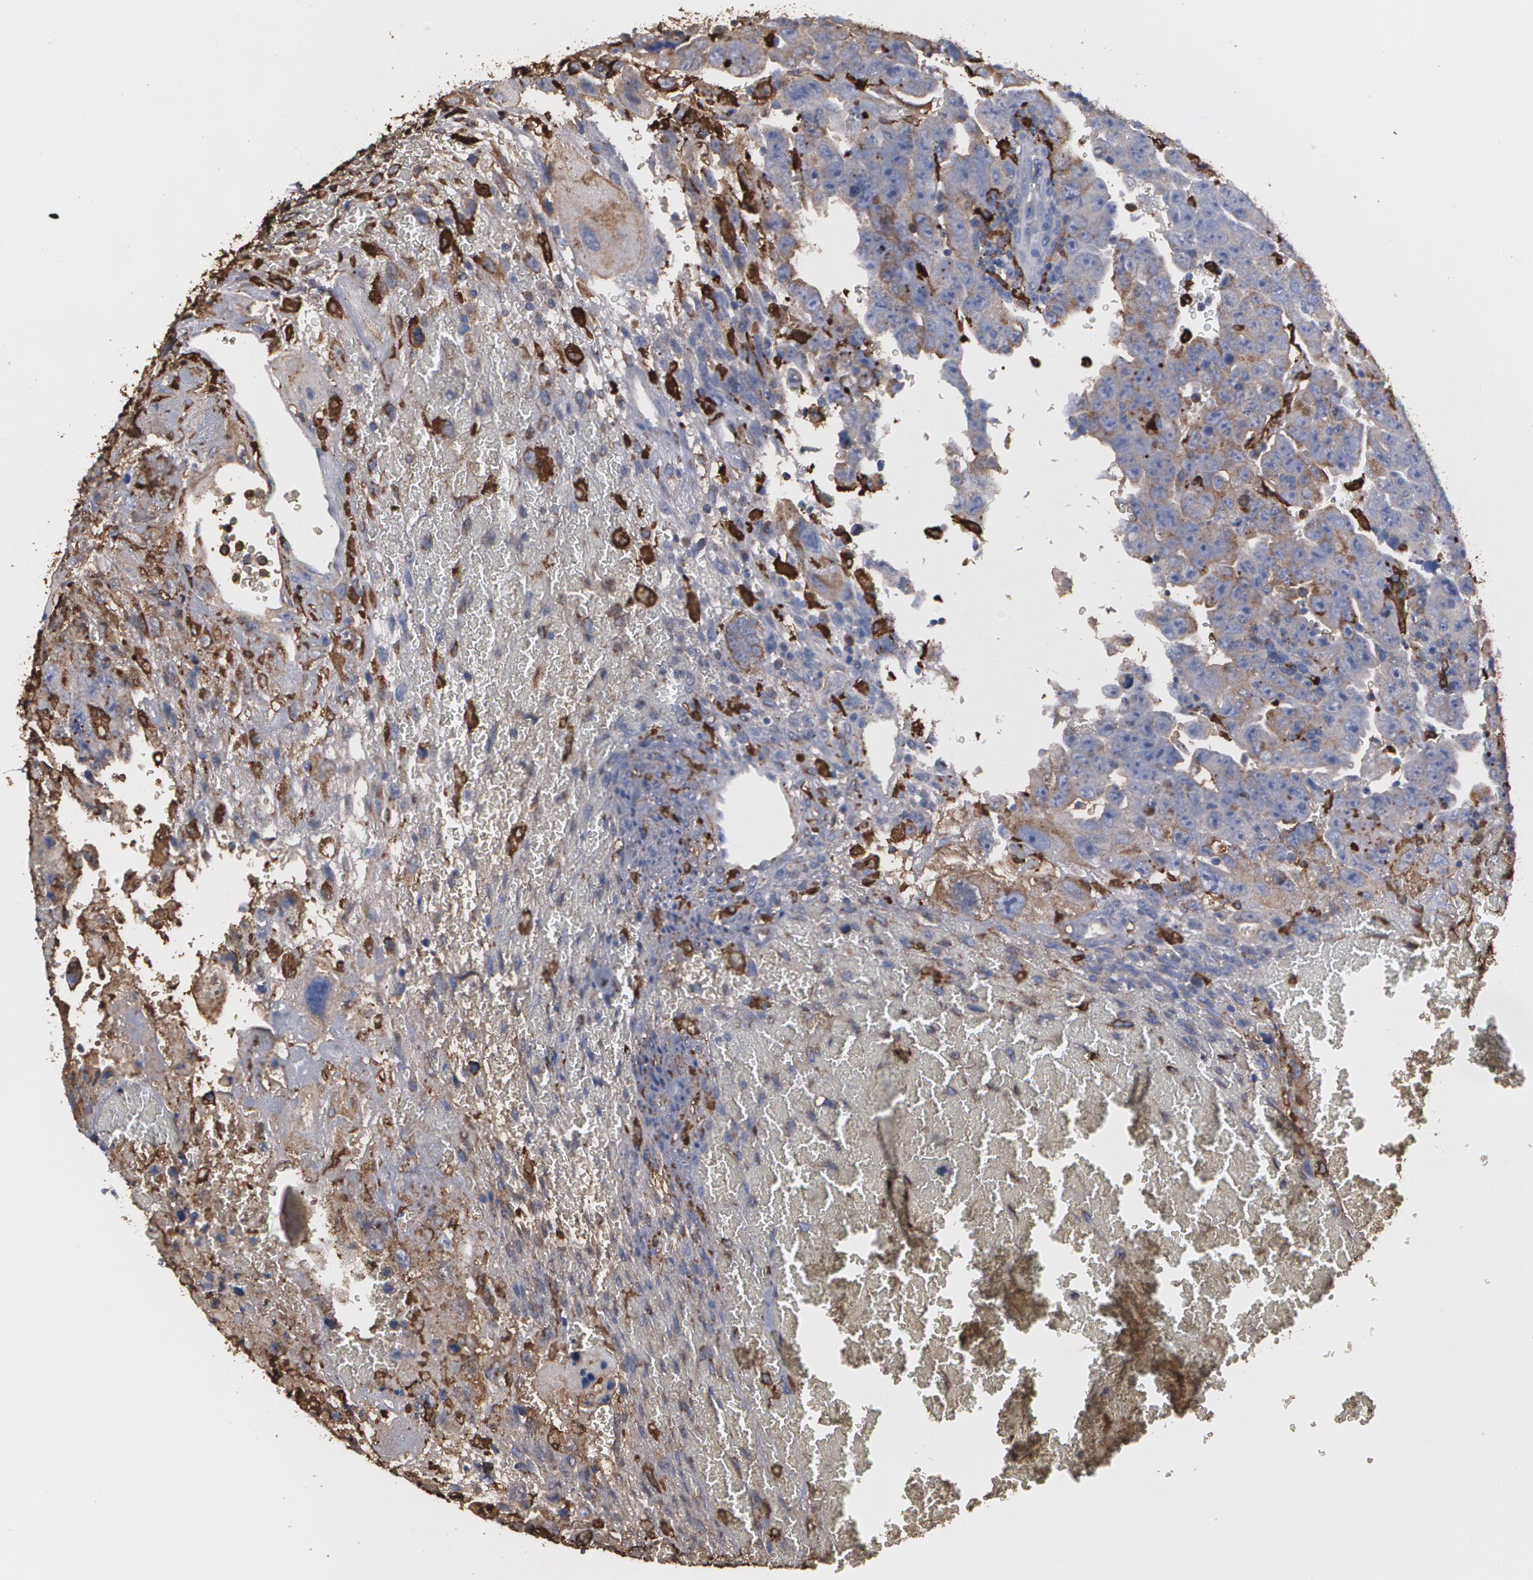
{"staining": {"intensity": "weak", "quantity": "25%-75%", "location": "cytoplasmic/membranous"}, "tissue": "testis cancer", "cell_type": "Tumor cells", "image_type": "cancer", "snomed": [{"axis": "morphology", "description": "Carcinoma, Embryonal, NOS"}, {"axis": "topography", "description": "Testis"}], "caption": "DAB (3,3'-diaminobenzidine) immunohistochemical staining of human embryonal carcinoma (testis) shows weak cytoplasmic/membranous protein staining in approximately 25%-75% of tumor cells. The protein of interest is shown in brown color, while the nuclei are stained blue.", "gene": "ODC1", "patient": {"sex": "male", "age": 28}}